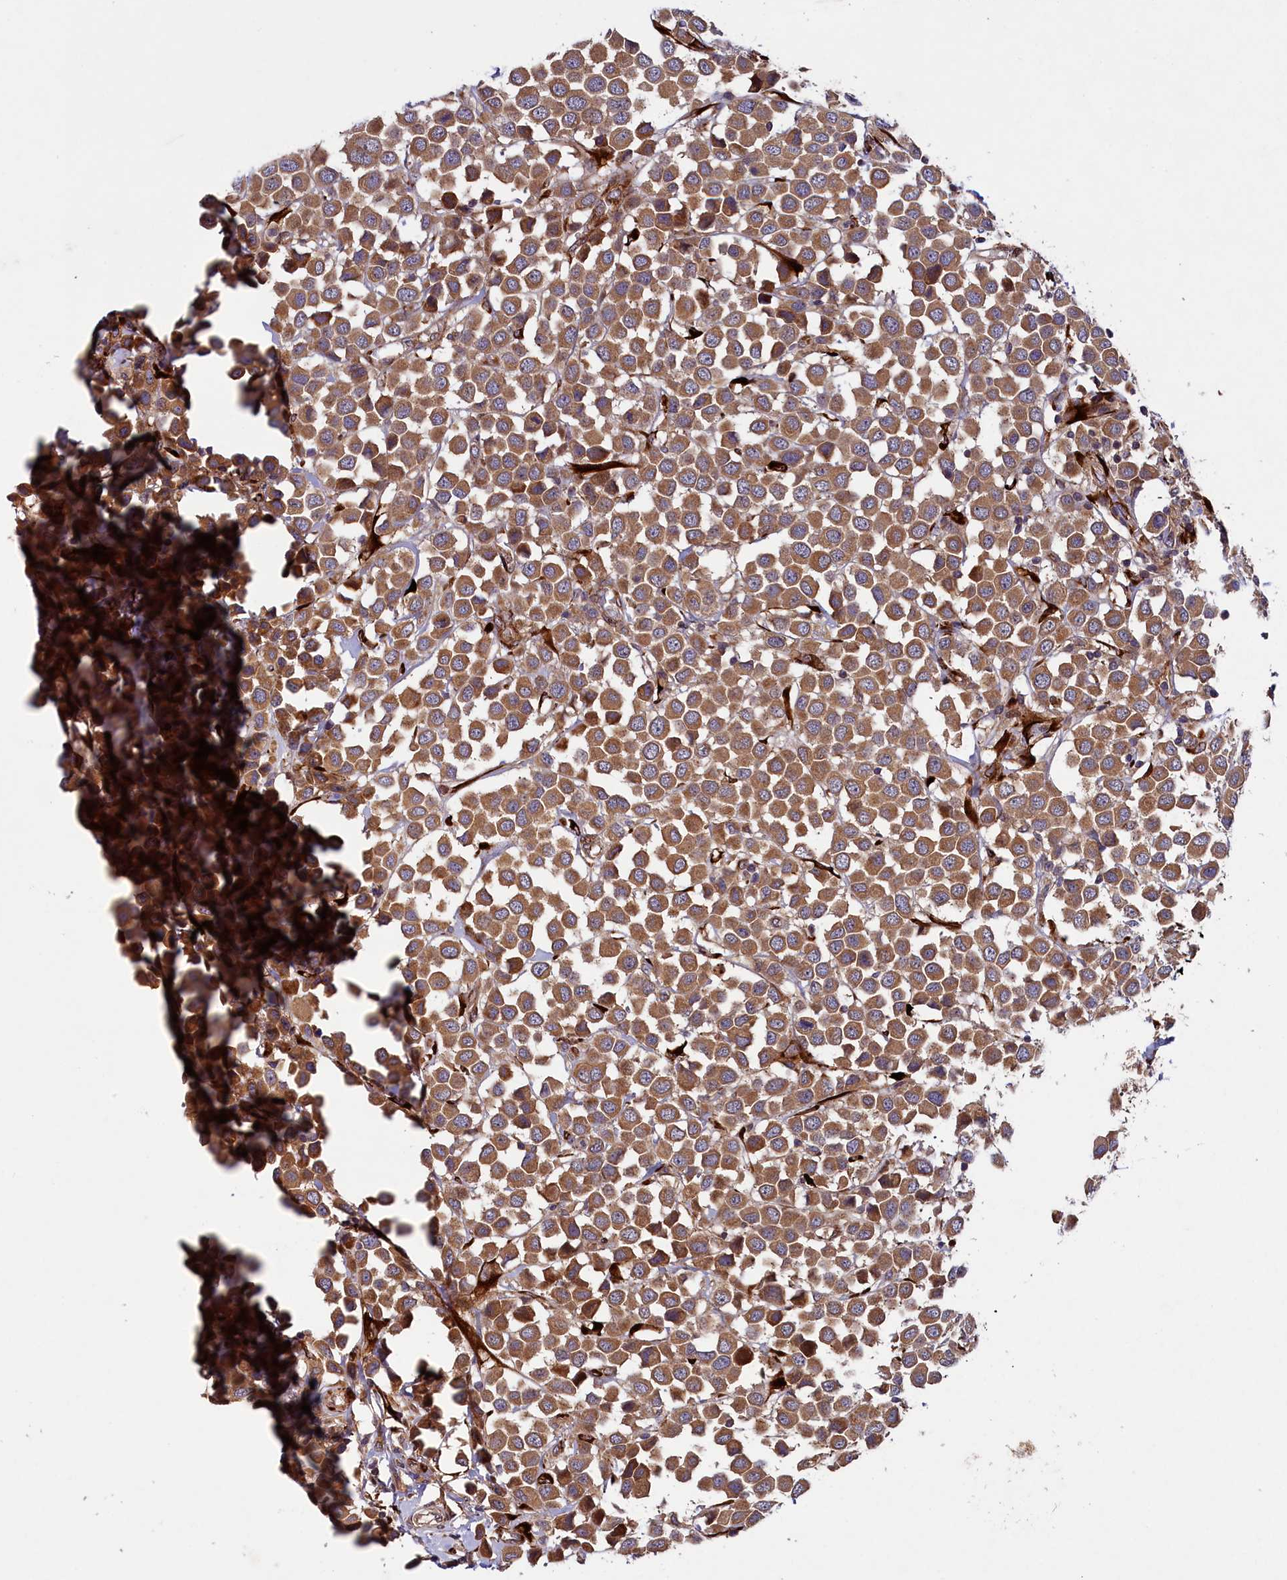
{"staining": {"intensity": "moderate", "quantity": ">75%", "location": "cytoplasmic/membranous"}, "tissue": "breast cancer", "cell_type": "Tumor cells", "image_type": "cancer", "snomed": [{"axis": "morphology", "description": "Duct carcinoma"}, {"axis": "topography", "description": "Breast"}], "caption": "Breast invasive ductal carcinoma was stained to show a protein in brown. There is medium levels of moderate cytoplasmic/membranous positivity in approximately >75% of tumor cells. The staining was performed using DAB, with brown indicating positive protein expression. Nuclei are stained blue with hematoxylin.", "gene": "ARRDC4", "patient": {"sex": "female", "age": 61}}